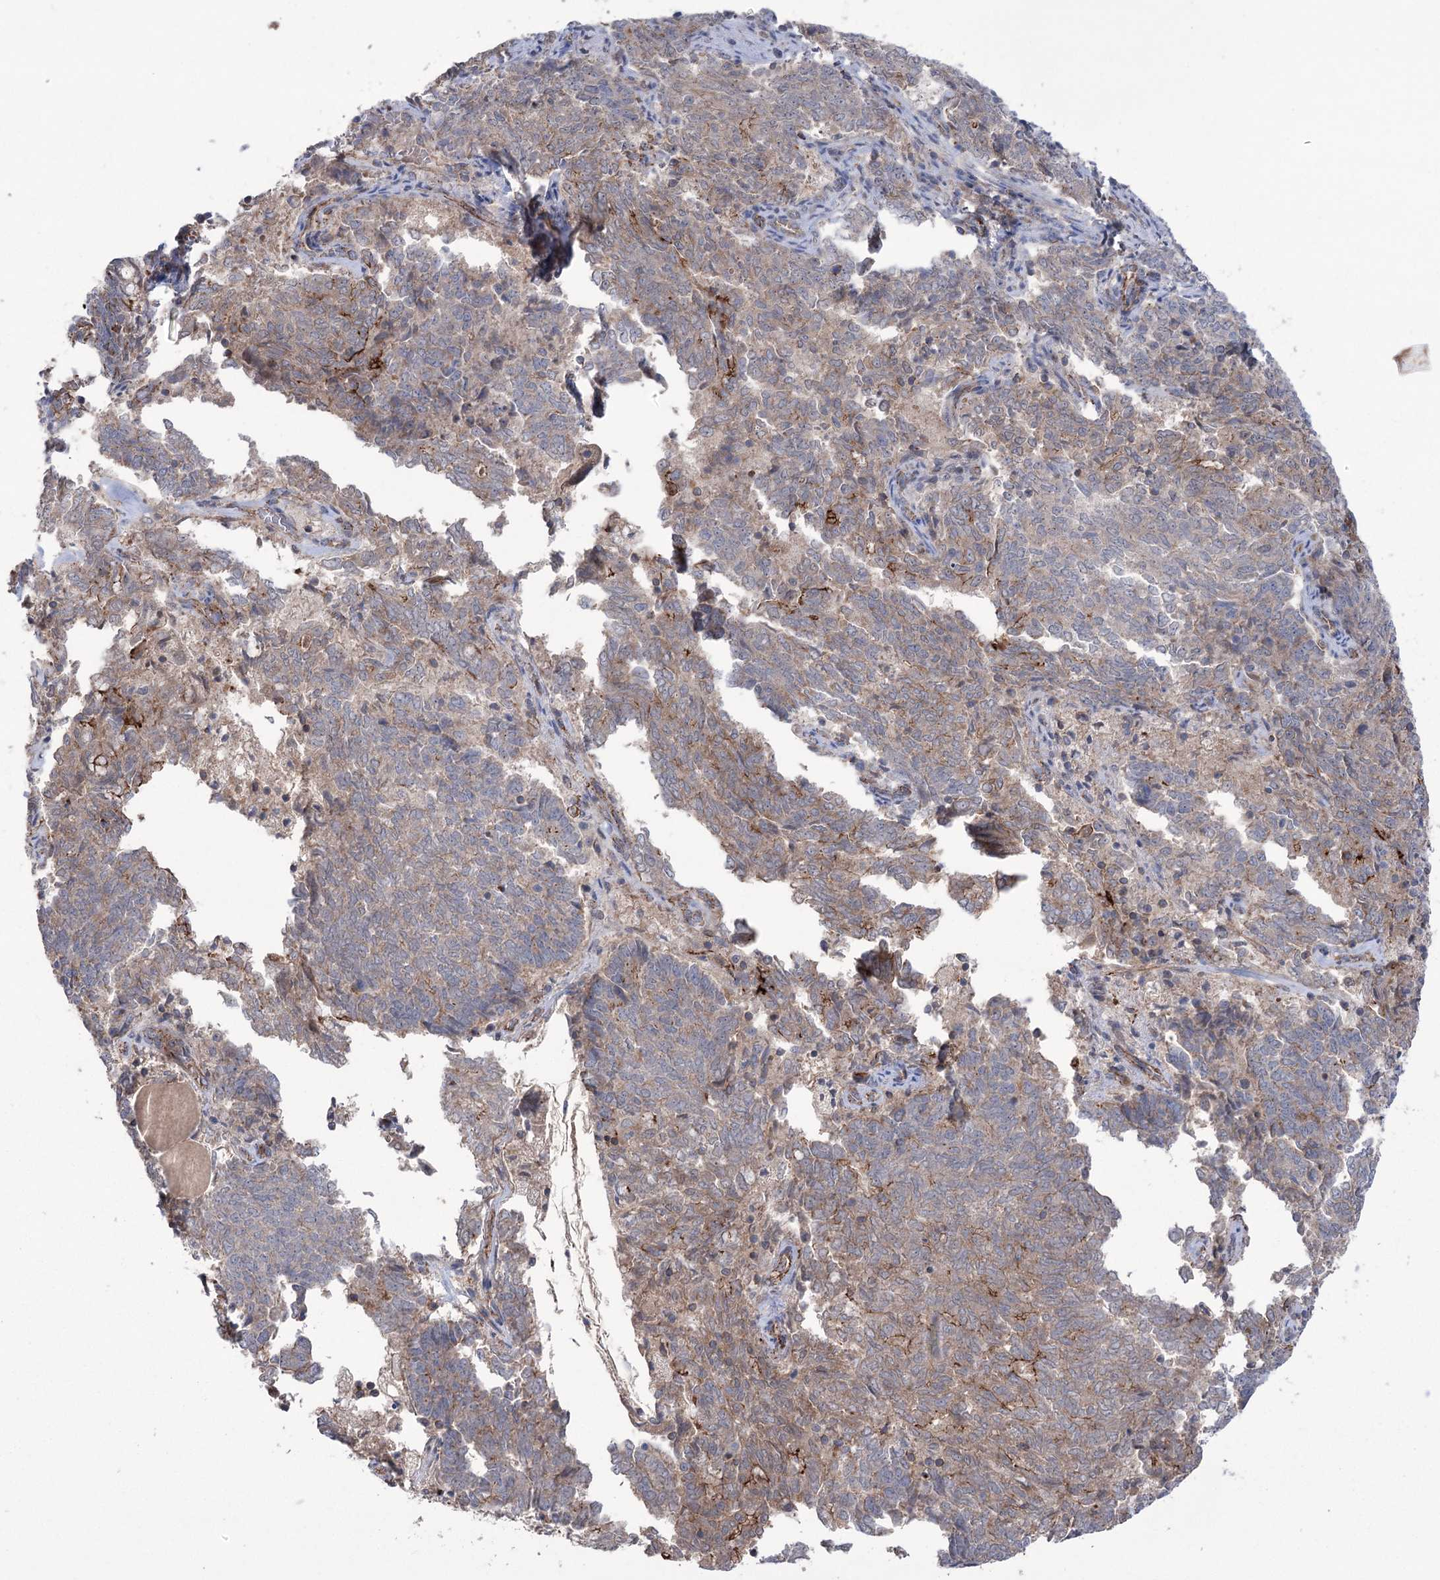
{"staining": {"intensity": "weak", "quantity": "<25%", "location": "cytoplasmic/membranous"}, "tissue": "endometrial cancer", "cell_type": "Tumor cells", "image_type": "cancer", "snomed": [{"axis": "morphology", "description": "Adenocarcinoma, NOS"}, {"axis": "topography", "description": "Endometrium"}], "caption": "Immunohistochemistry of adenocarcinoma (endometrial) displays no positivity in tumor cells.", "gene": "TRIM71", "patient": {"sex": "female", "age": 80}}